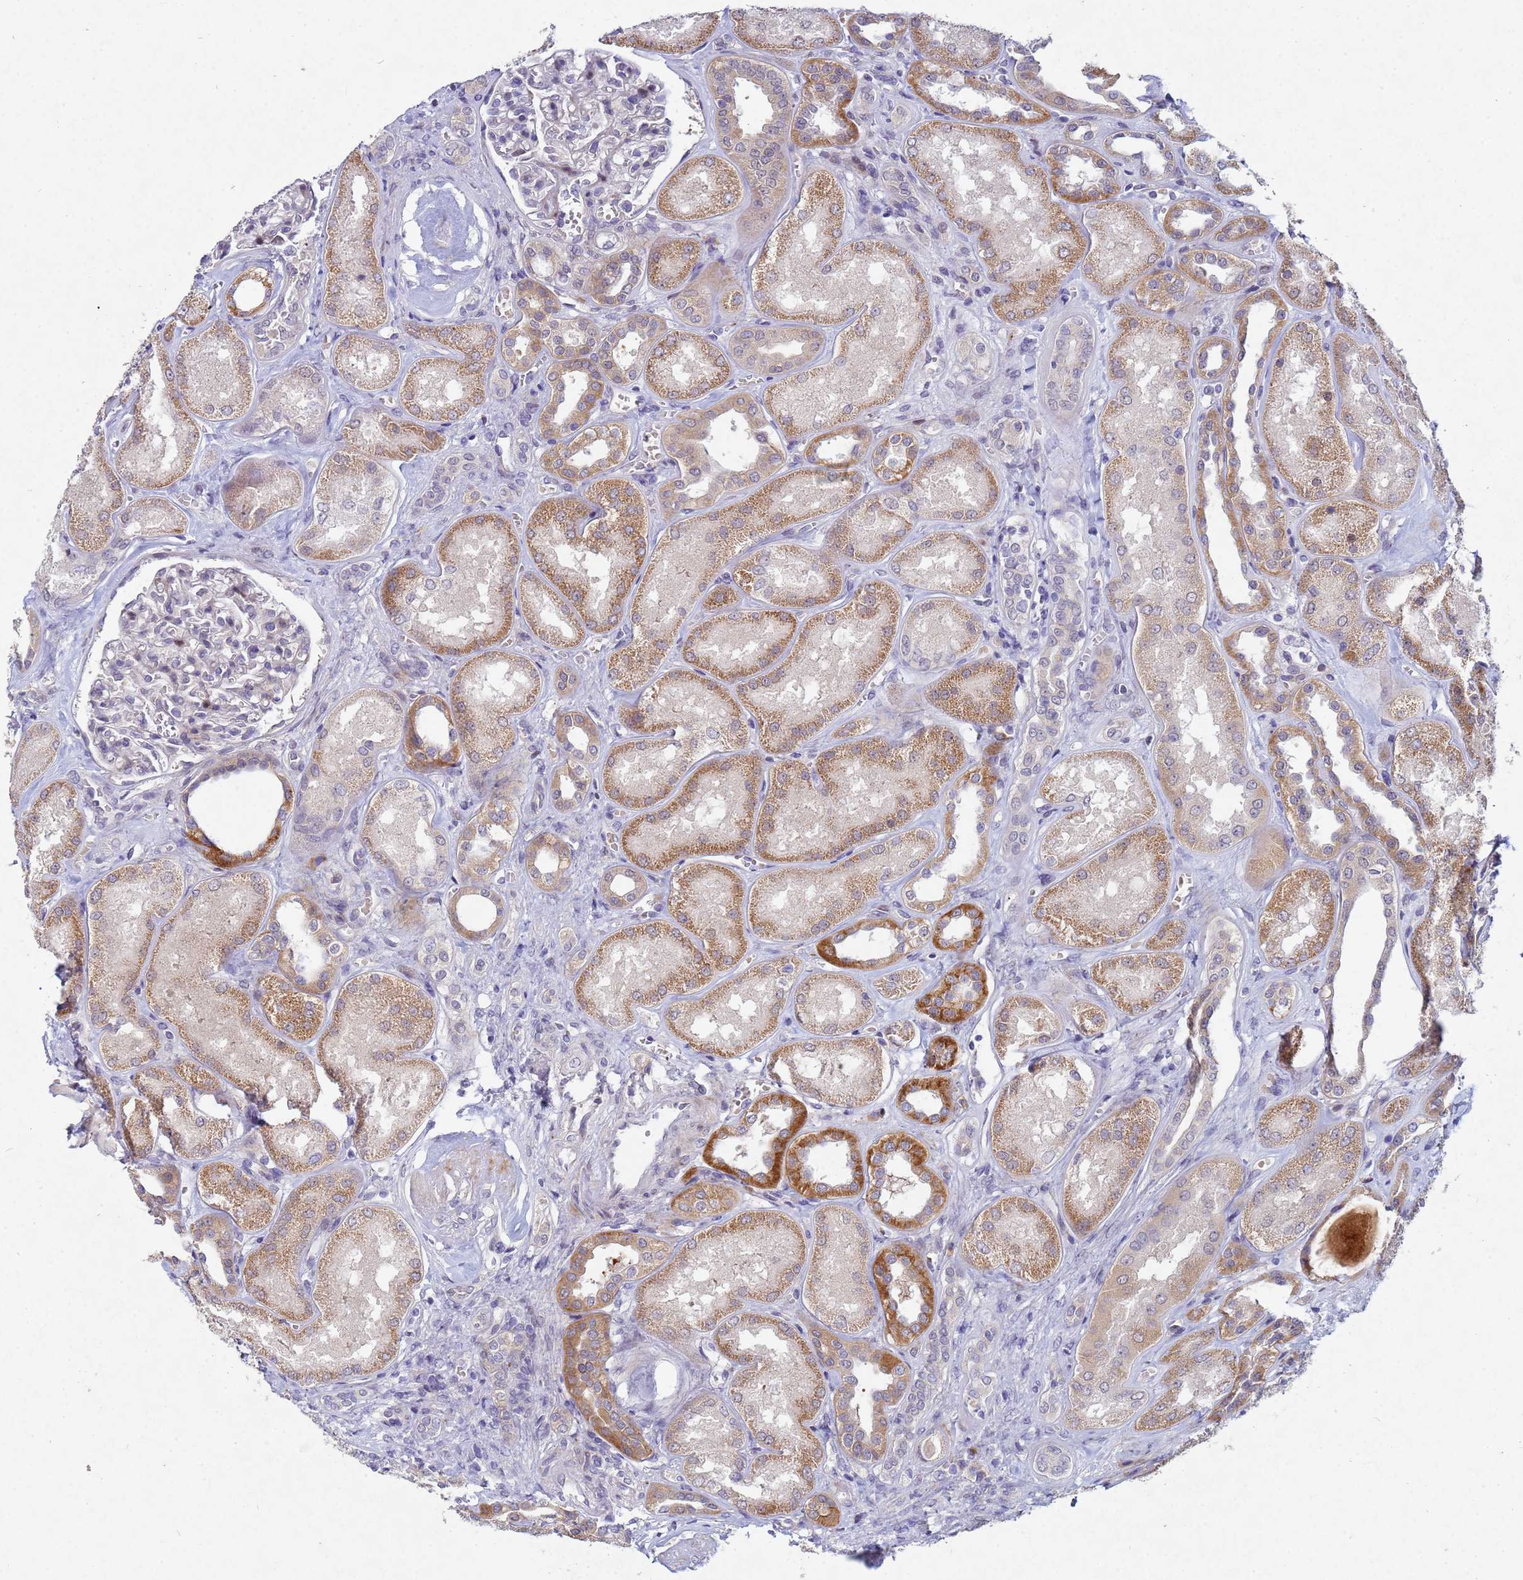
{"staining": {"intensity": "negative", "quantity": "none", "location": "none"}, "tissue": "kidney", "cell_type": "Cells in glomeruli", "image_type": "normal", "snomed": [{"axis": "morphology", "description": "Normal tissue, NOS"}, {"axis": "morphology", "description": "Adenocarcinoma, NOS"}, {"axis": "topography", "description": "Kidney"}], "caption": "Immunohistochemistry (IHC) micrograph of normal kidney: human kidney stained with DAB (3,3'-diaminobenzidine) shows no significant protein staining in cells in glomeruli. (DAB (3,3'-diaminobenzidine) immunohistochemistry (IHC), high magnification).", "gene": "TNPO2", "patient": {"sex": "female", "age": 68}}